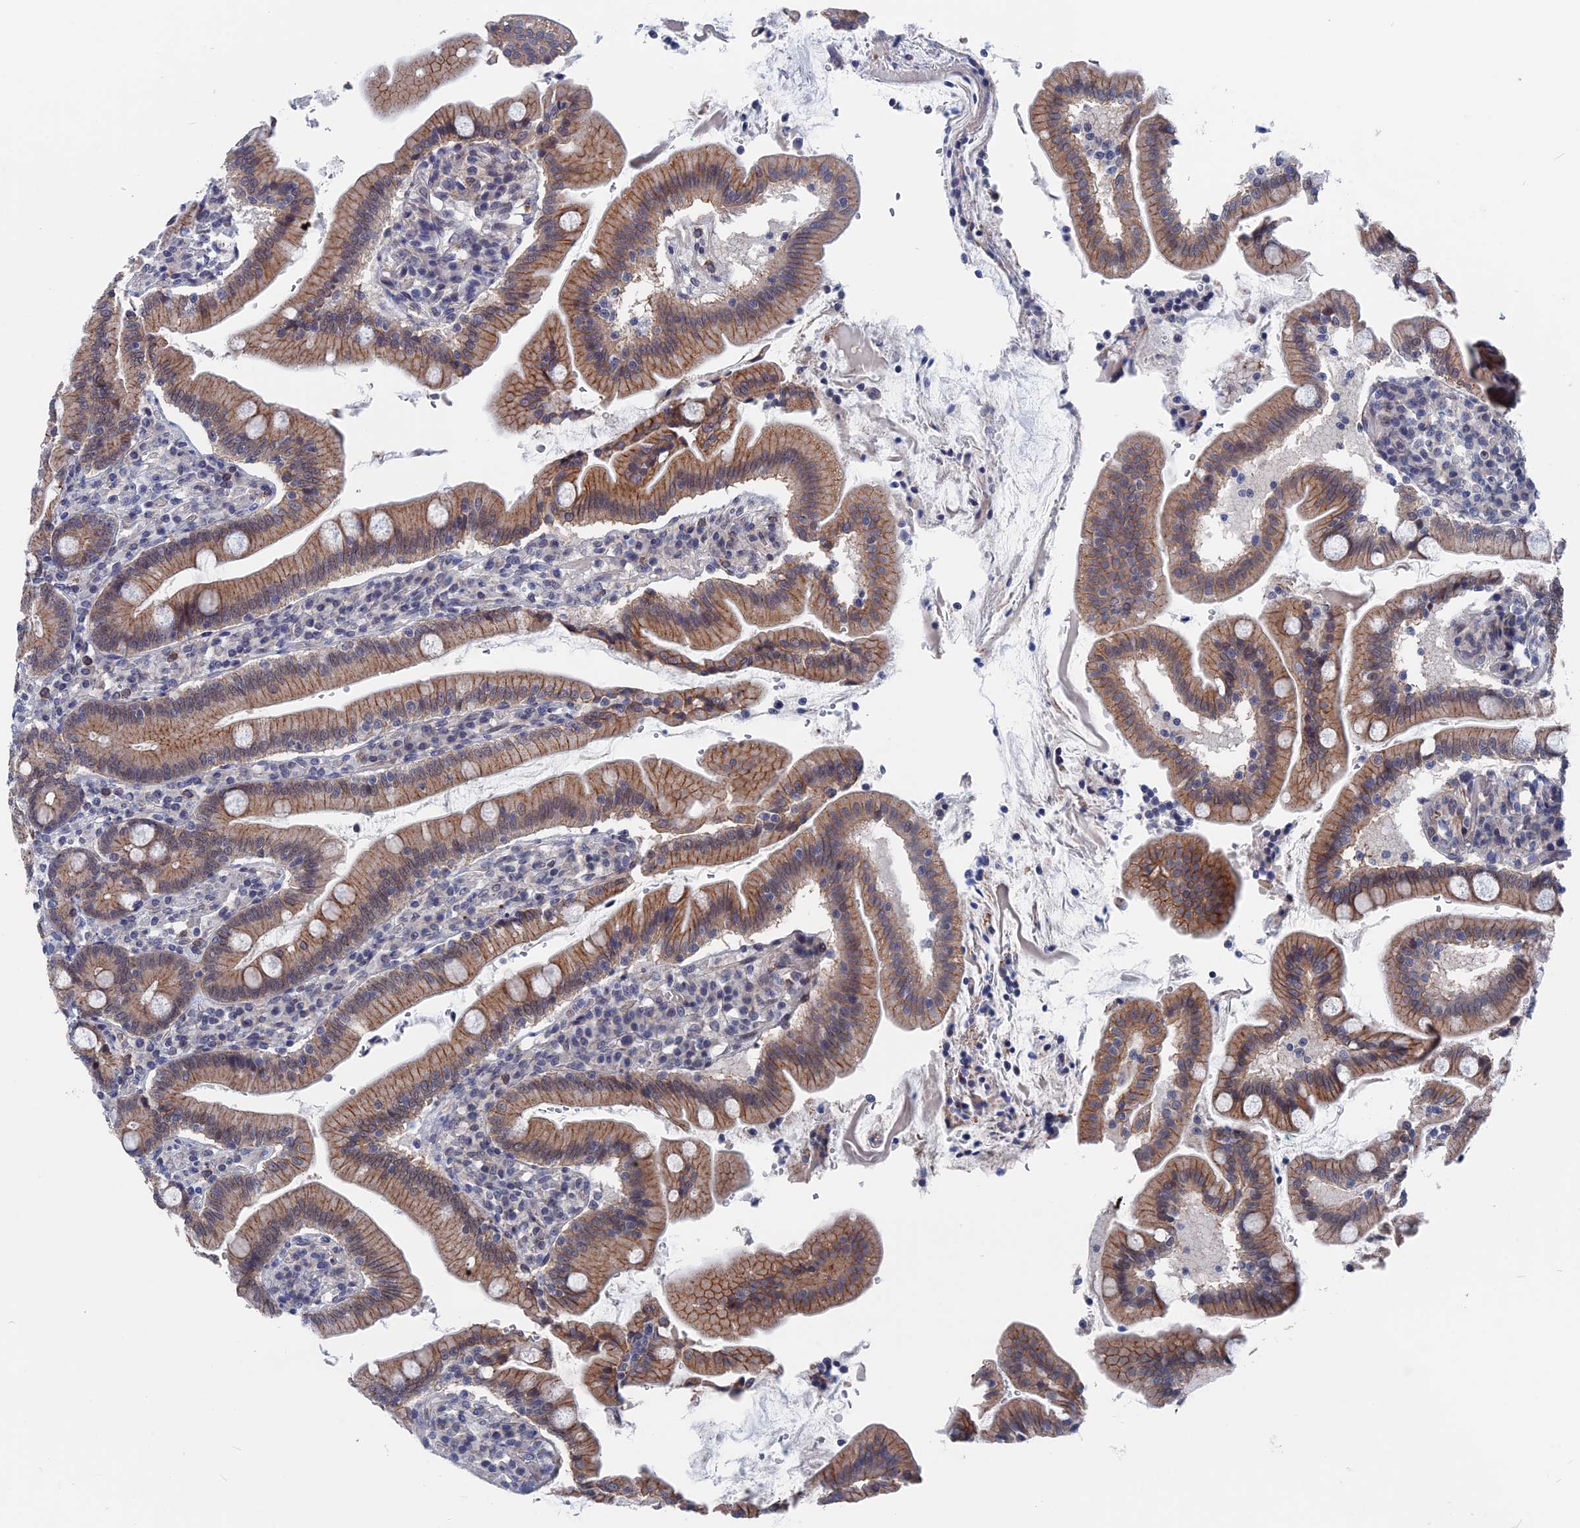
{"staining": {"intensity": "moderate", "quantity": ">75%", "location": "cytoplasmic/membranous"}, "tissue": "duodenum", "cell_type": "Glandular cells", "image_type": "normal", "snomed": [{"axis": "morphology", "description": "Normal tissue, NOS"}, {"axis": "topography", "description": "Duodenum"}], "caption": "Immunohistochemistry of unremarkable human duodenum exhibits medium levels of moderate cytoplasmic/membranous expression in approximately >75% of glandular cells. The staining was performed using DAB, with brown indicating positive protein expression. Nuclei are stained blue with hematoxylin.", "gene": "MARCHF3", "patient": {"sex": "female", "age": 67}}